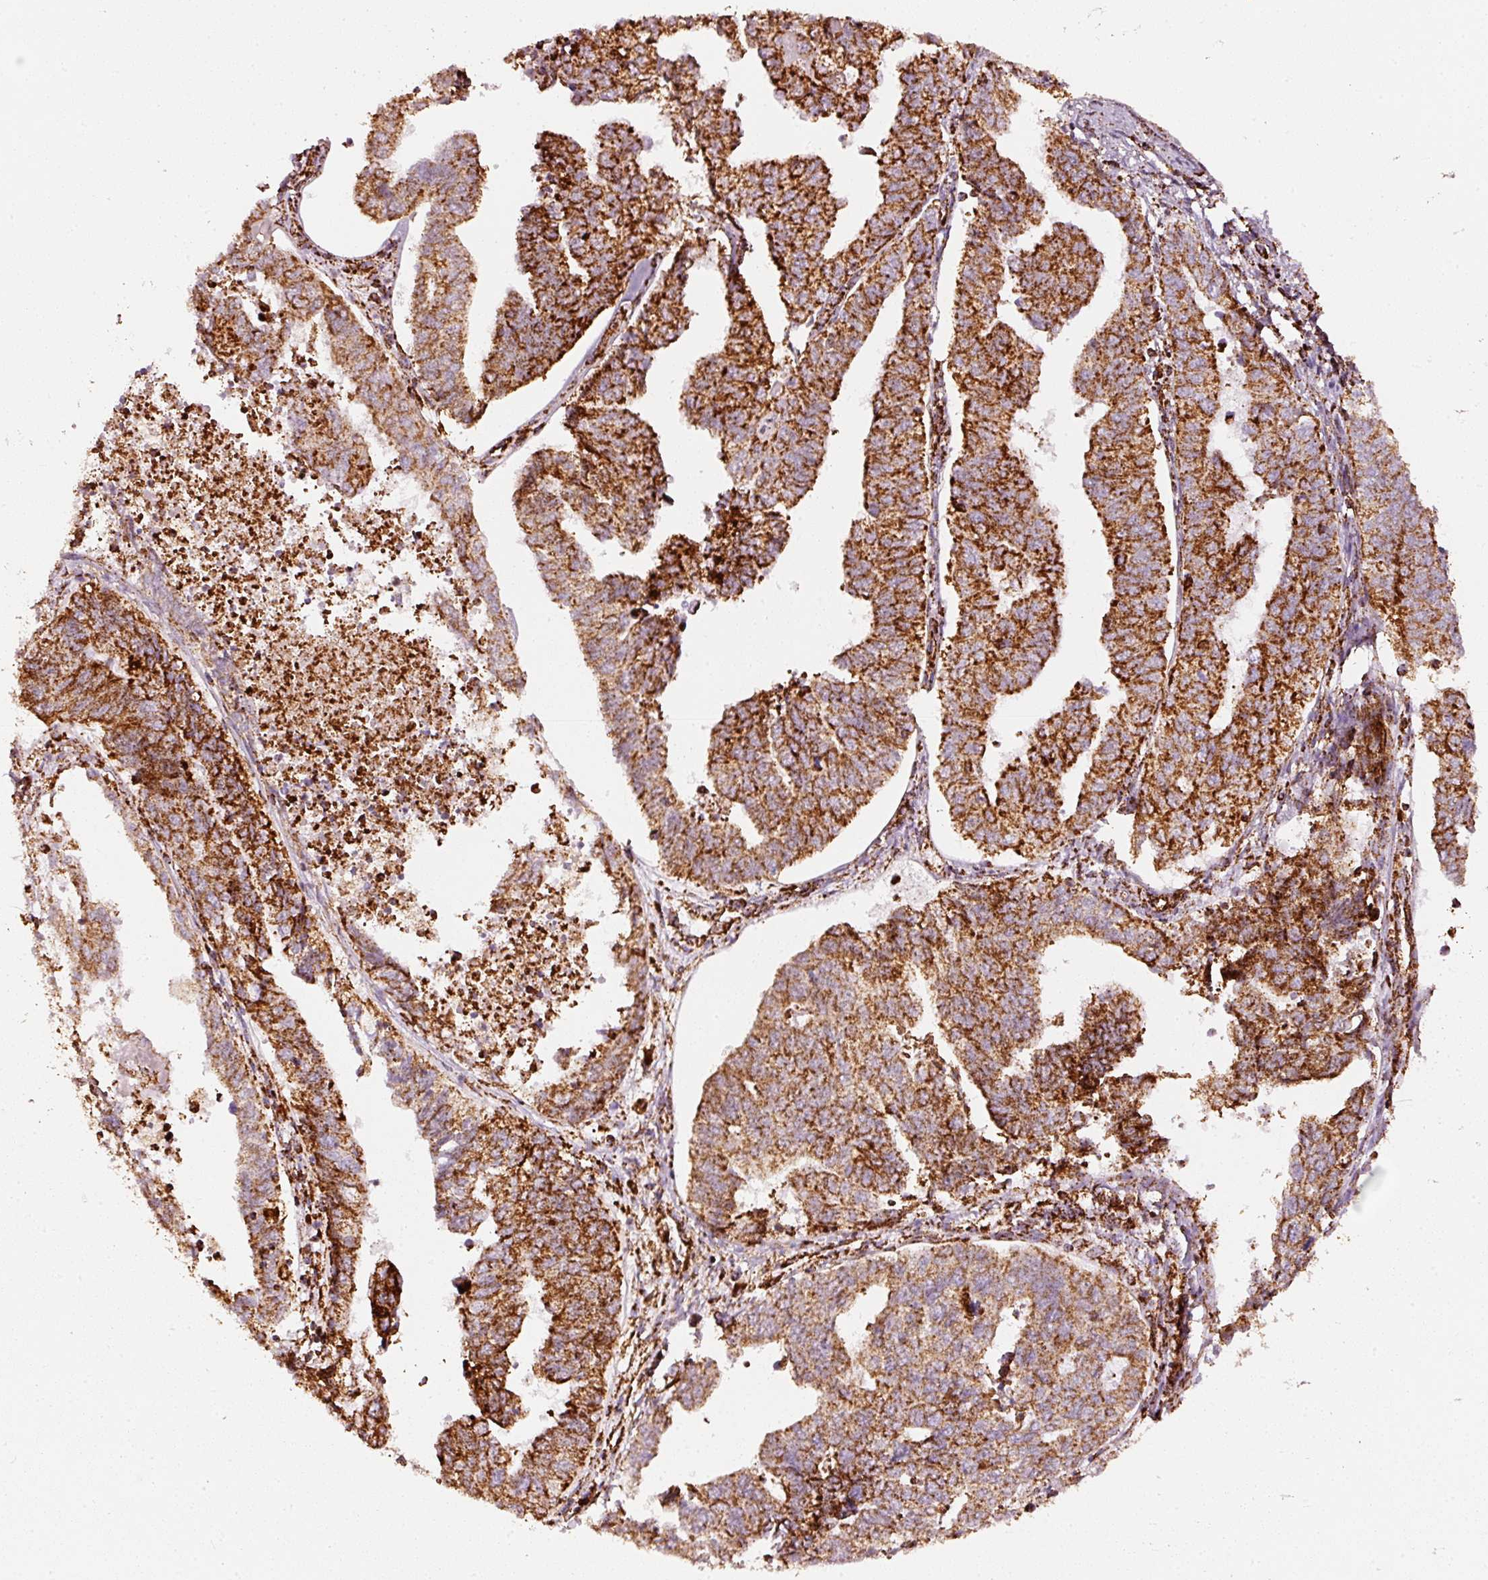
{"staining": {"intensity": "strong", "quantity": ">75%", "location": "cytoplasmic/membranous"}, "tissue": "endometrial cancer", "cell_type": "Tumor cells", "image_type": "cancer", "snomed": [{"axis": "morphology", "description": "Adenocarcinoma, NOS"}, {"axis": "topography", "description": "Endometrium"}], "caption": "This is an image of immunohistochemistry staining of endometrial cancer, which shows strong positivity in the cytoplasmic/membranous of tumor cells.", "gene": "UQCRC1", "patient": {"sex": "female", "age": 73}}